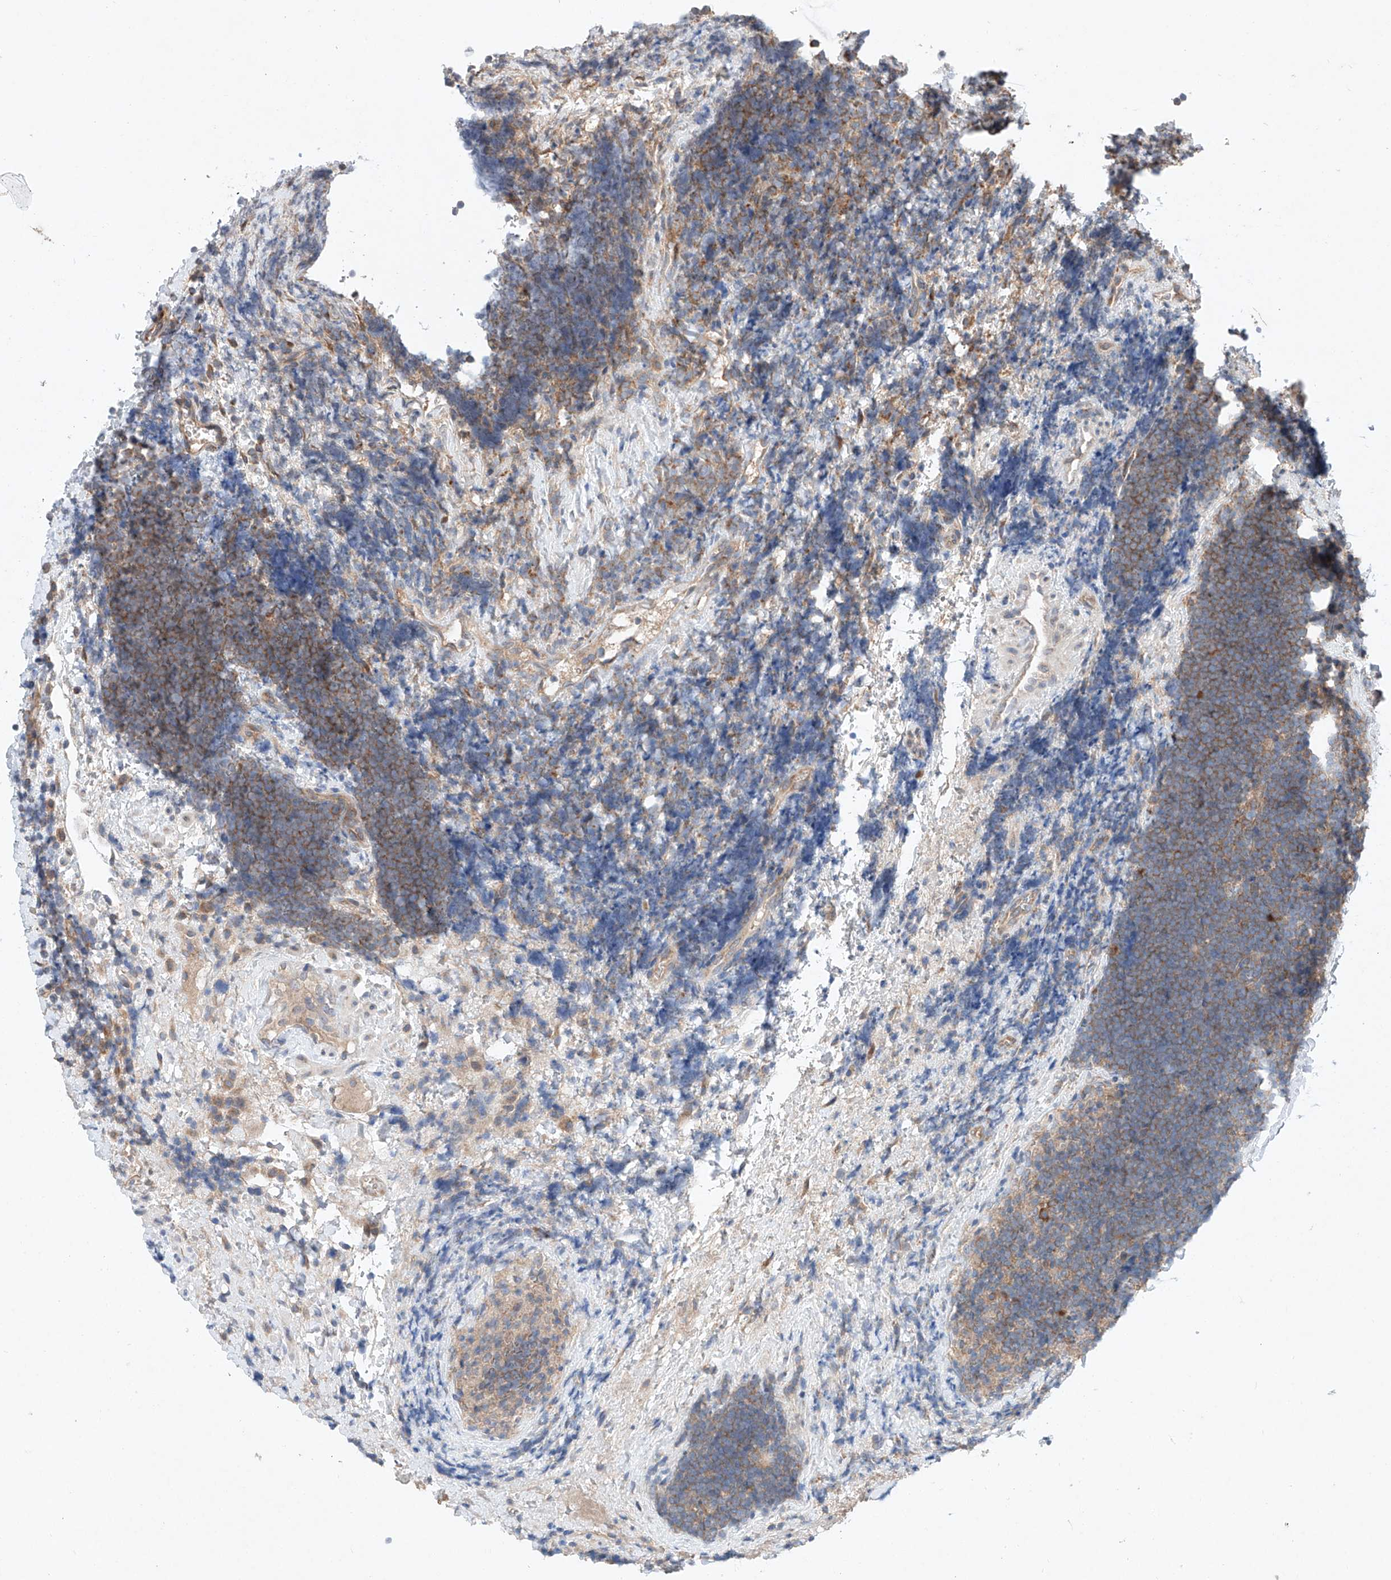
{"staining": {"intensity": "weak", "quantity": "25%-75%", "location": "cytoplasmic/membranous"}, "tissue": "lymphoma", "cell_type": "Tumor cells", "image_type": "cancer", "snomed": [{"axis": "morphology", "description": "Malignant lymphoma, non-Hodgkin's type, High grade"}, {"axis": "topography", "description": "Lymph node"}], "caption": "IHC image of neoplastic tissue: human malignant lymphoma, non-Hodgkin's type (high-grade) stained using immunohistochemistry (IHC) exhibits low levels of weak protein expression localized specifically in the cytoplasmic/membranous of tumor cells, appearing as a cytoplasmic/membranous brown color.", "gene": "FASTK", "patient": {"sex": "male", "age": 13}}